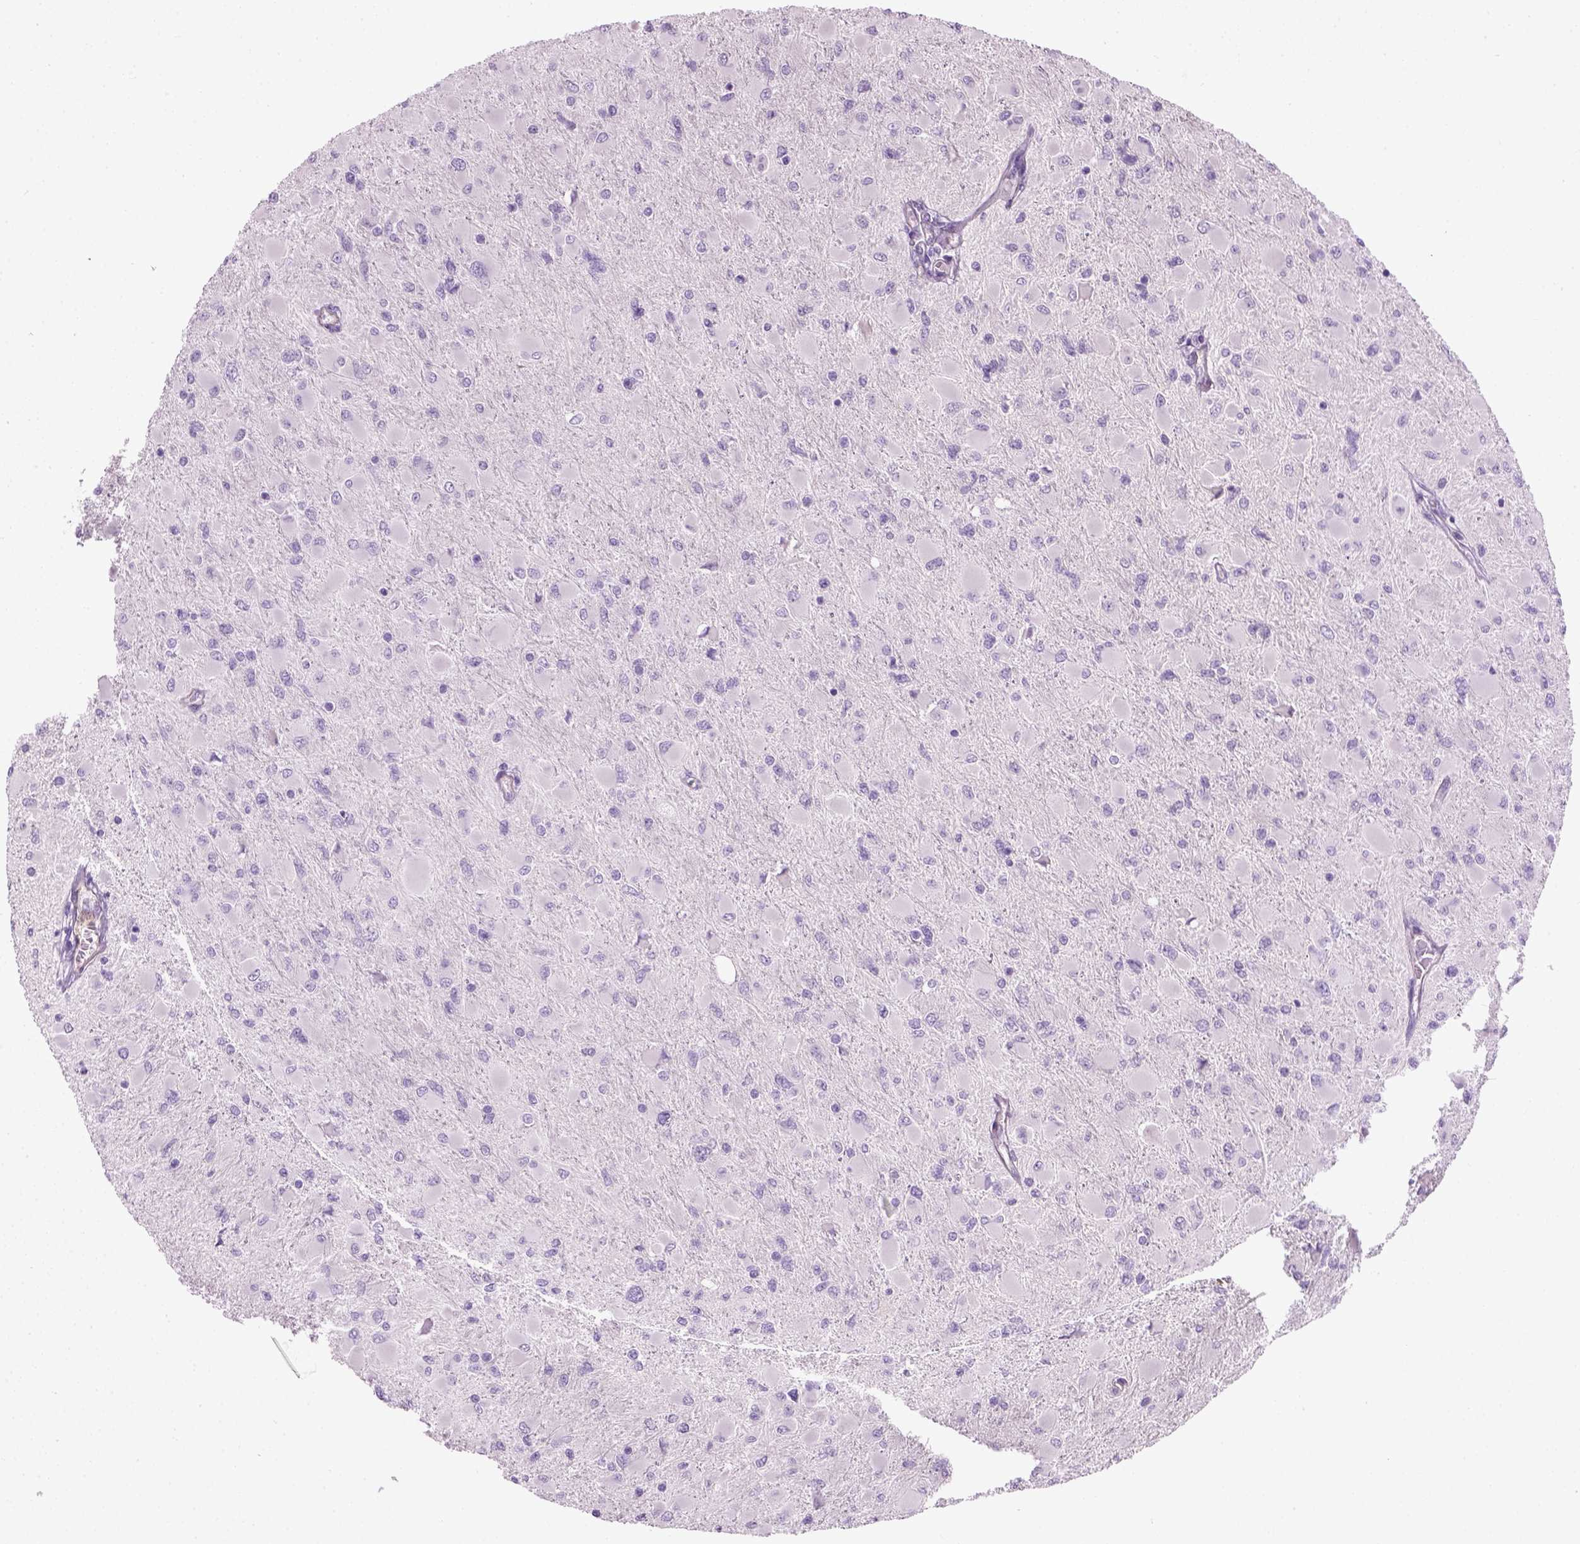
{"staining": {"intensity": "negative", "quantity": "none", "location": "none"}, "tissue": "glioma", "cell_type": "Tumor cells", "image_type": "cancer", "snomed": [{"axis": "morphology", "description": "Glioma, malignant, High grade"}, {"axis": "topography", "description": "Cerebral cortex"}], "caption": "Tumor cells are negative for brown protein staining in glioma. The staining was performed using DAB (3,3'-diaminobenzidine) to visualize the protein expression in brown, while the nuclei were stained in blue with hematoxylin (Magnification: 20x).", "gene": "FAM161A", "patient": {"sex": "female", "age": 36}}